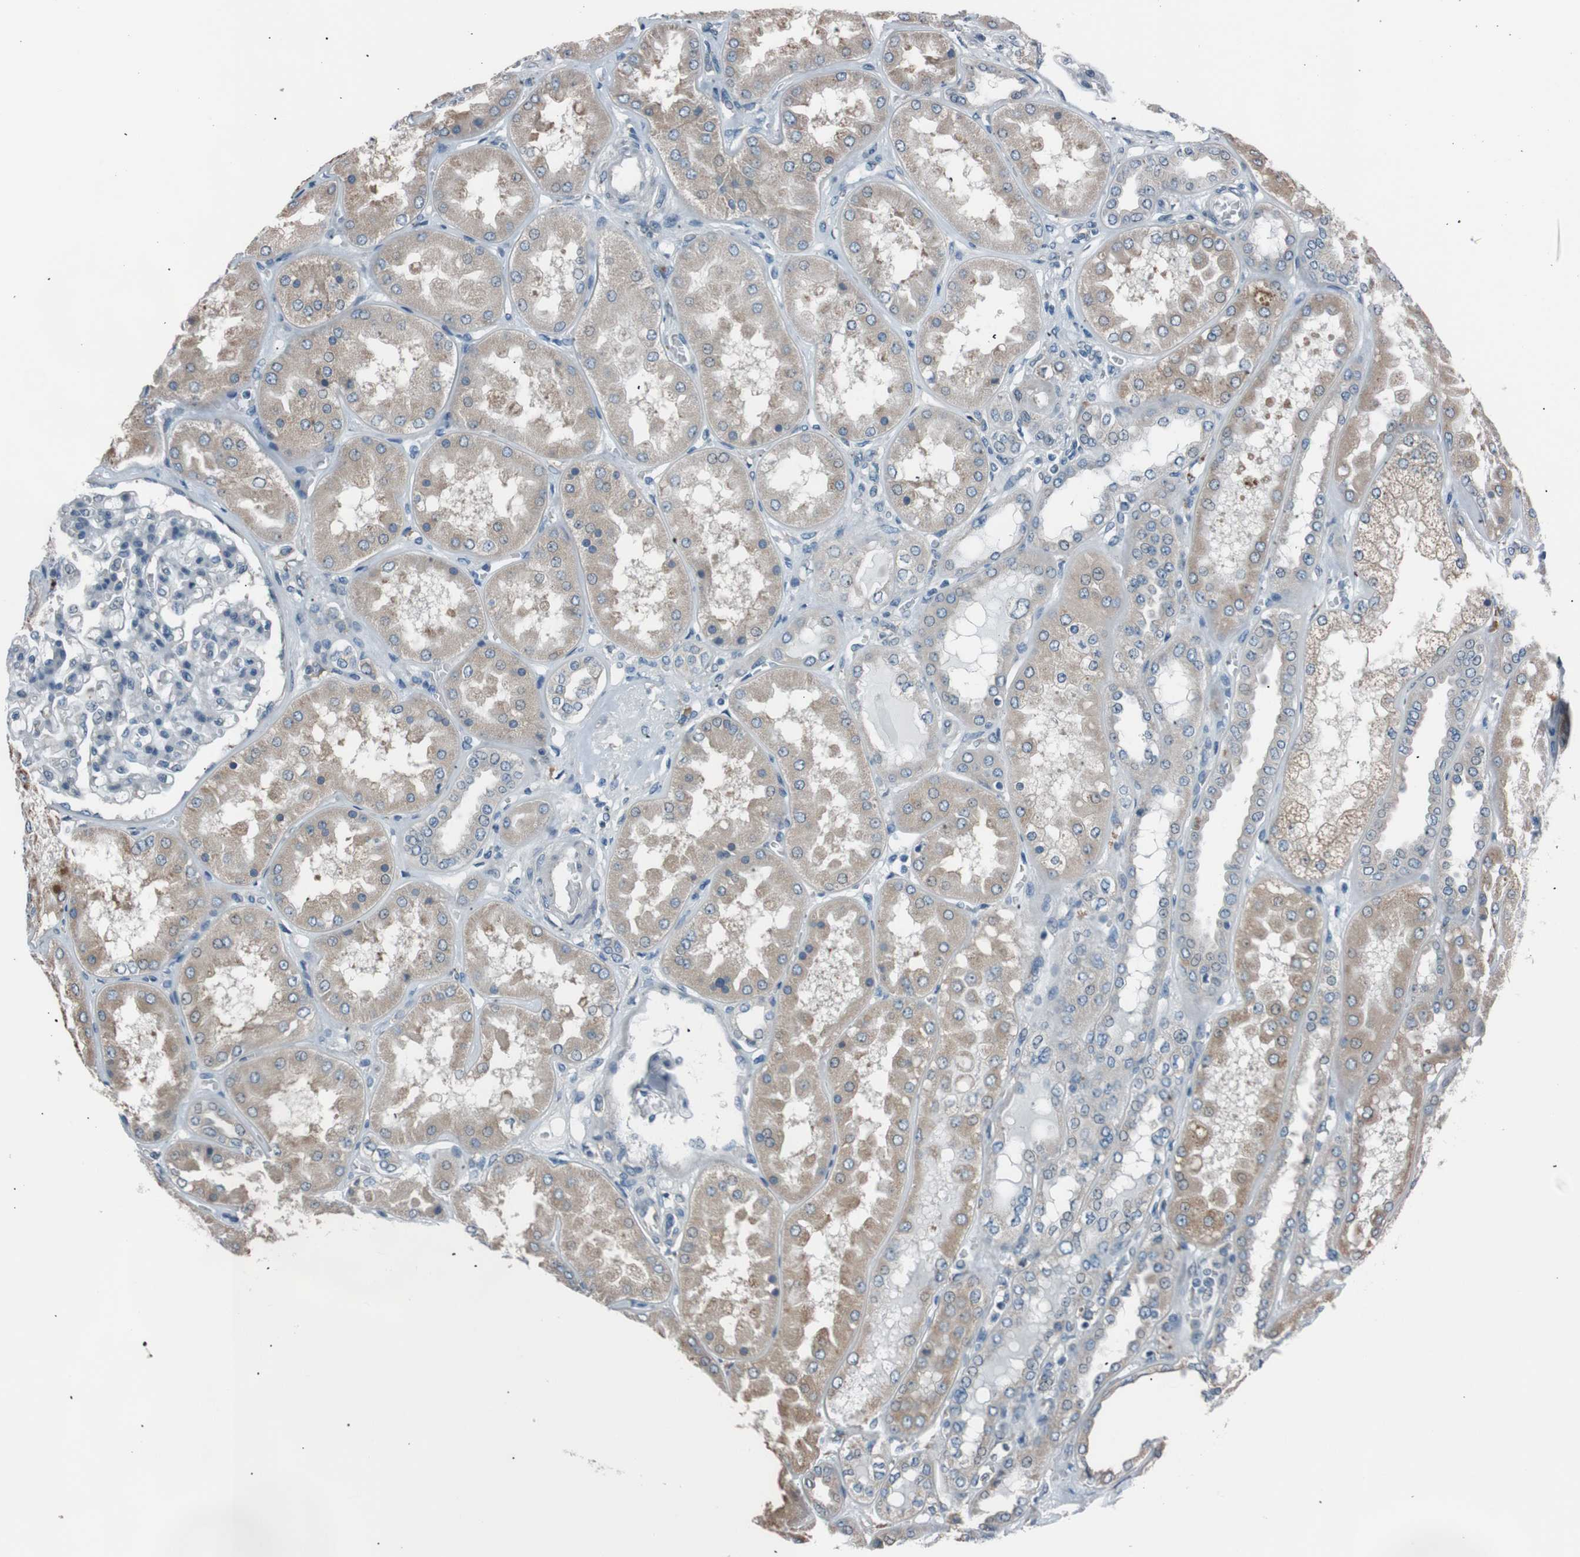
{"staining": {"intensity": "negative", "quantity": "none", "location": "none"}, "tissue": "kidney", "cell_type": "Cells in glomeruli", "image_type": "normal", "snomed": [{"axis": "morphology", "description": "Normal tissue, NOS"}, {"axis": "topography", "description": "Kidney"}], "caption": "Immunohistochemical staining of benign kidney exhibits no significant staining in cells in glomeruli.", "gene": "SIGMAR1", "patient": {"sex": "female", "age": 56}}